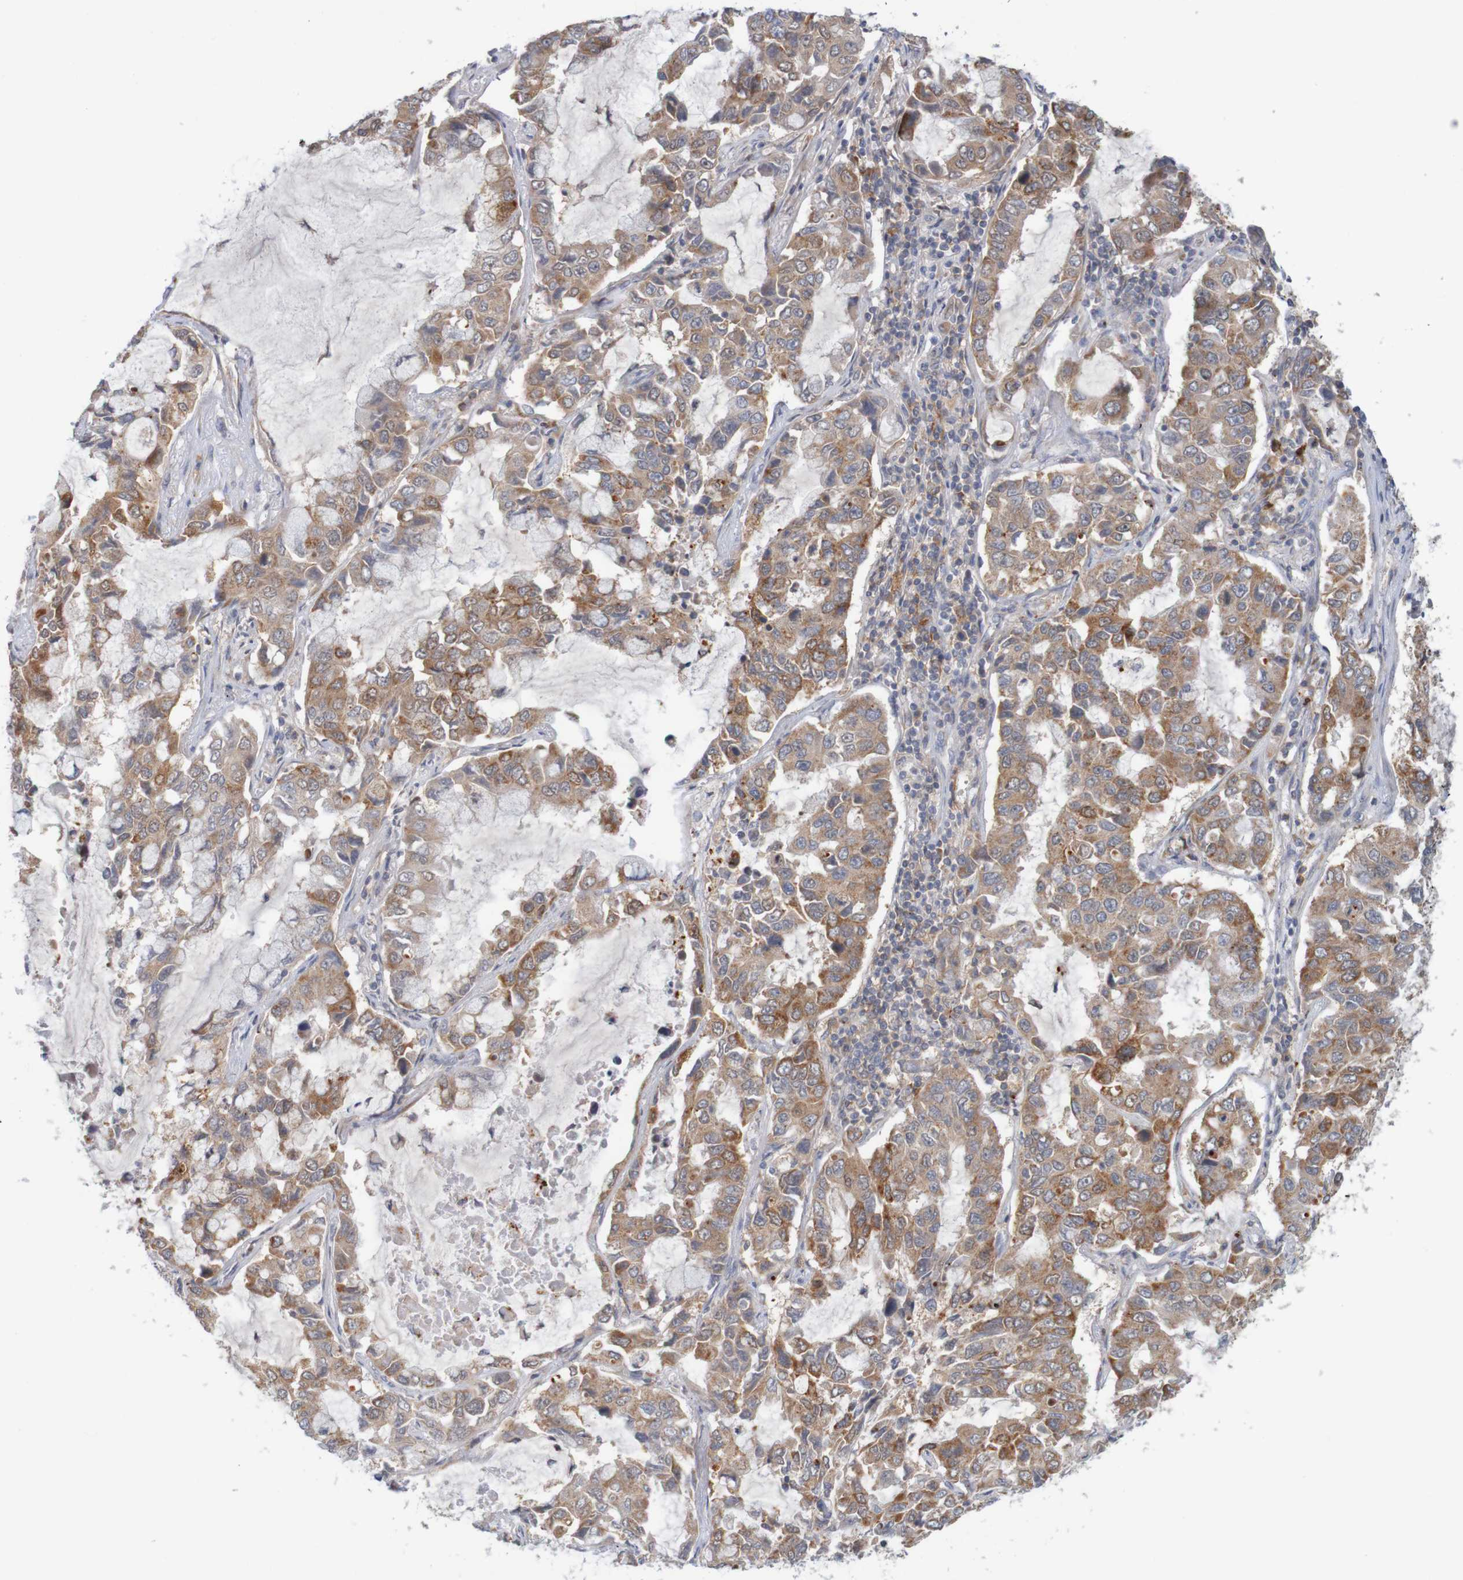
{"staining": {"intensity": "moderate", "quantity": ">75%", "location": "cytoplasmic/membranous"}, "tissue": "lung cancer", "cell_type": "Tumor cells", "image_type": "cancer", "snomed": [{"axis": "morphology", "description": "Adenocarcinoma, NOS"}, {"axis": "topography", "description": "Lung"}], "caption": "This is a histology image of IHC staining of lung cancer, which shows moderate staining in the cytoplasmic/membranous of tumor cells.", "gene": "NAV2", "patient": {"sex": "male", "age": 64}}